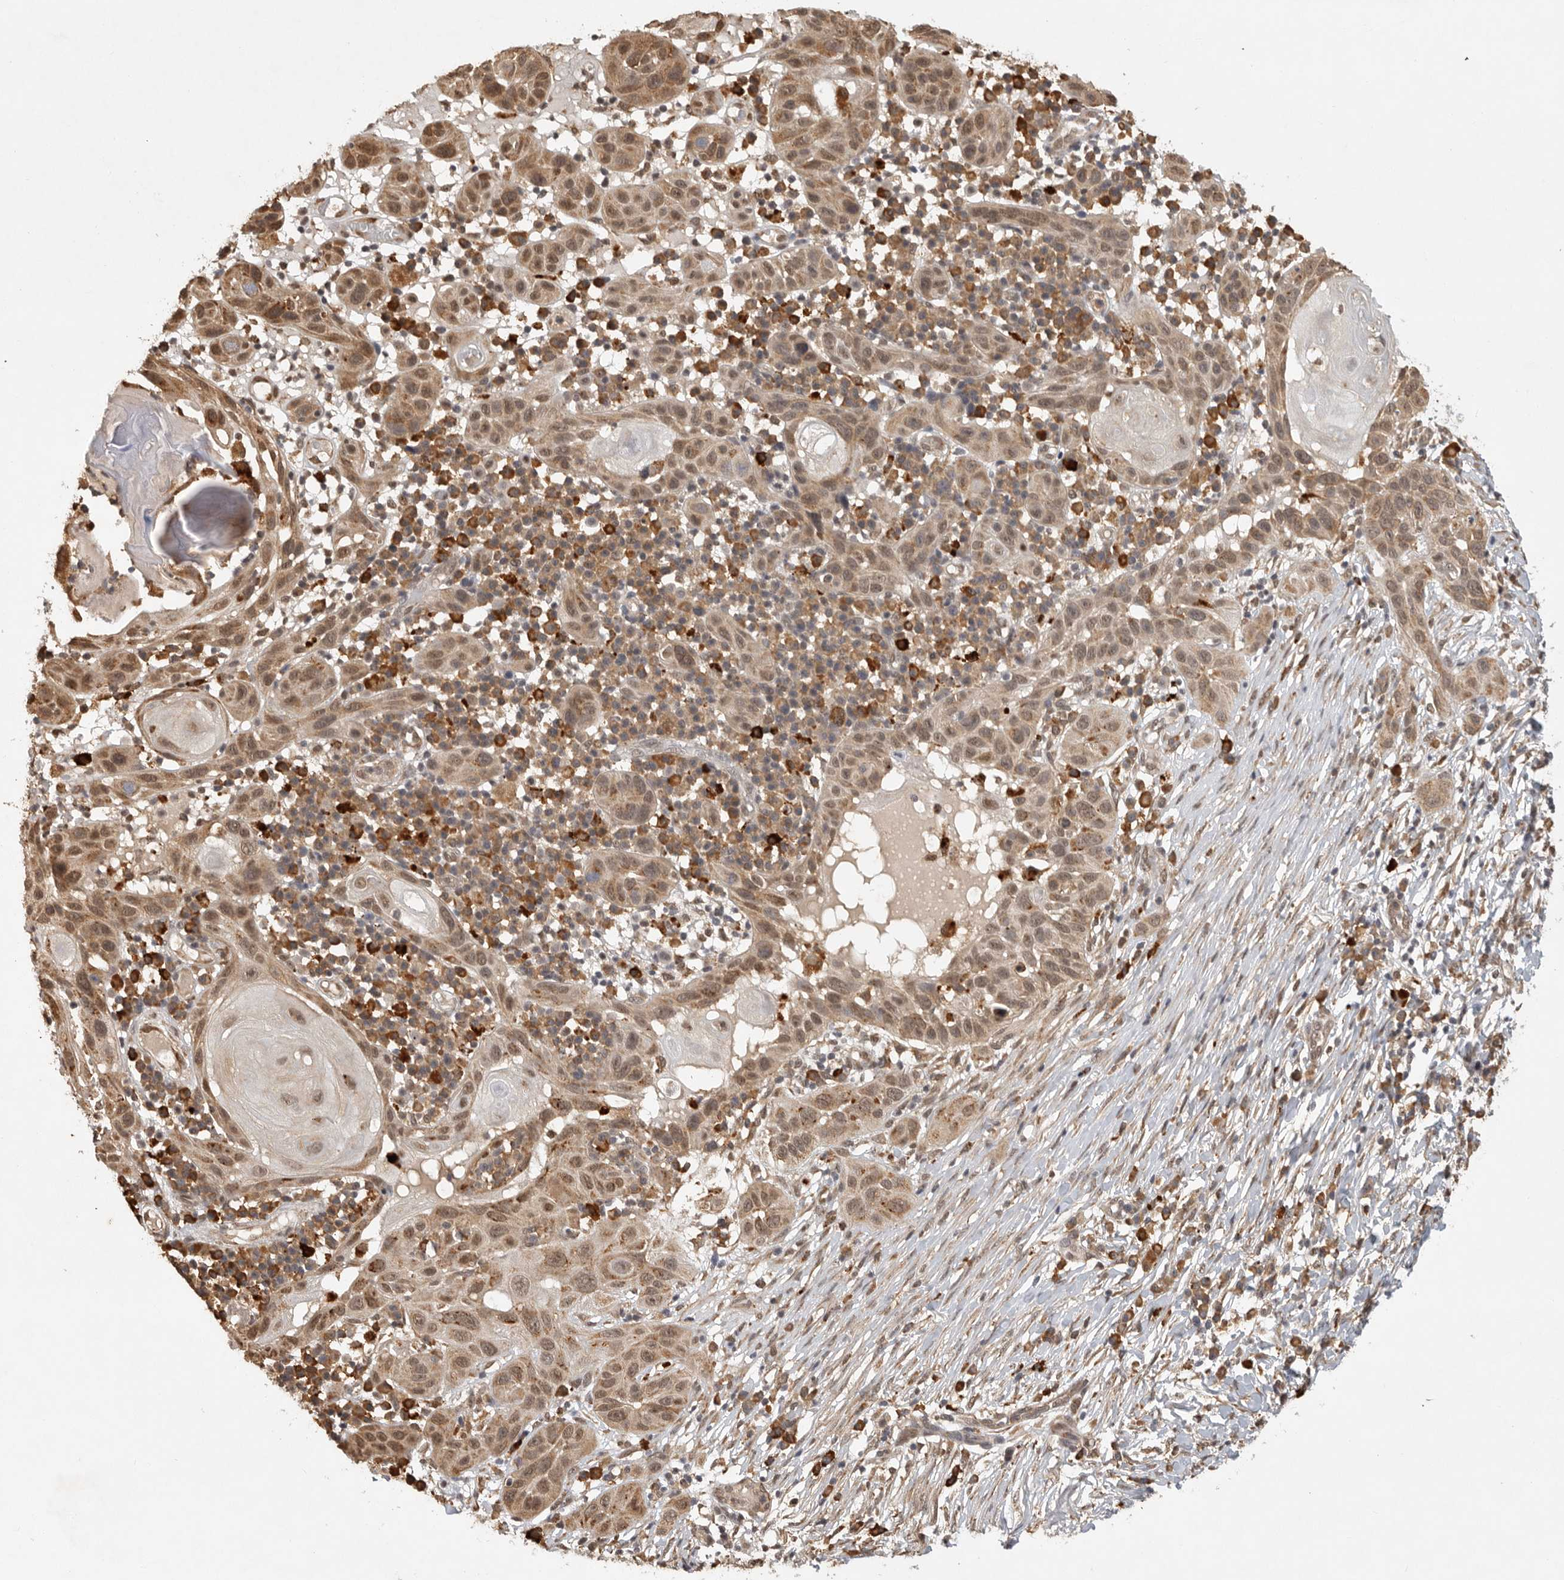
{"staining": {"intensity": "moderate", "quantity": ">75%", "location": "cytoplasmic/membranous,nuclear"}, "tissue": "skin cancer", "cell_type": "Tumor cells", "image_type": "cancer", "snomed": [{"axis": "morphology", "description": "Normal tissue, NOS"}, {"axis": "morphology", "description": "Squamous cell carcinoma, NOS"}, {"axis": "topography", "description": "Skin"}], "caption": "Protein positivity by IHC shows moderate cytoplasmic/membranous and nuclear positivity in about >75% of tumor cells in skin cancer (squamous cell carcinoma). The staining is performed using DAB (3,3'-diaminobenzidine) brown chromogen to label protein expression. The nuclei are counter-stained blue using hematoxylin.", "gene": "ZNF83", "patient": {"sex": "female", "age": 96}}